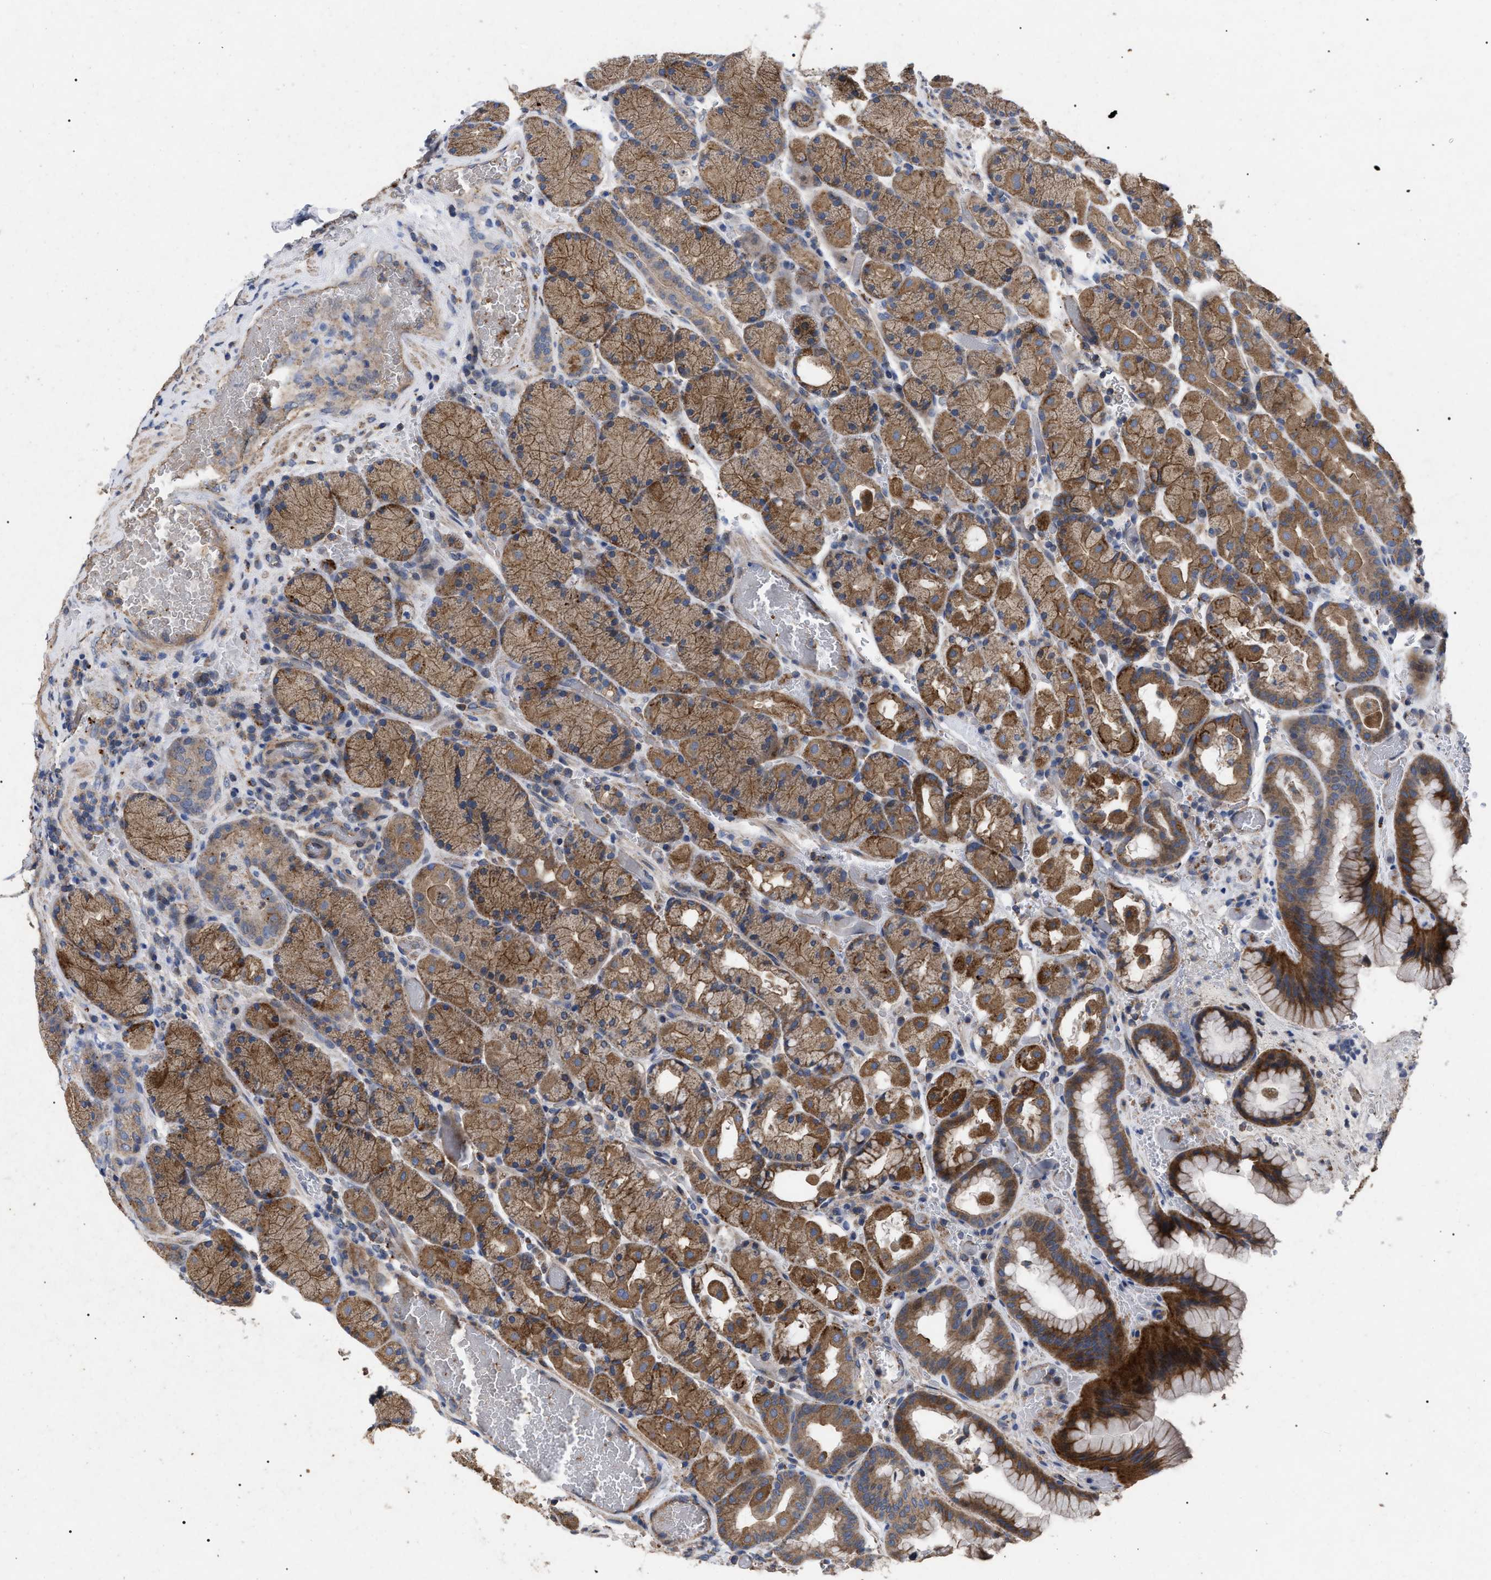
{"staining": {"intensity": "moderate", "quantity": ">75%", "location": "cytoplasmic/membranous"}, "tissue": "stomach", "cell_type": "Glandular cells", "image_type": "normal", "snomed": [{"axis": "morphology", "description": "Normal tissue, NOS"}, {"axis": "morphology", "description": "Carcinoid, malignant, NOS"}, {"axis": "topography", "description": "Stomach, upper"}], "caption": "DAB (3,3'-diaminobenzidine) immunohistochemical staining of normal human stomach reveals moderate cytoplasmic/membranous protein staining in about >75% of glandular cells.", "gene": "FAM171A2", "patient": {"sex": "male", "age": 39}}